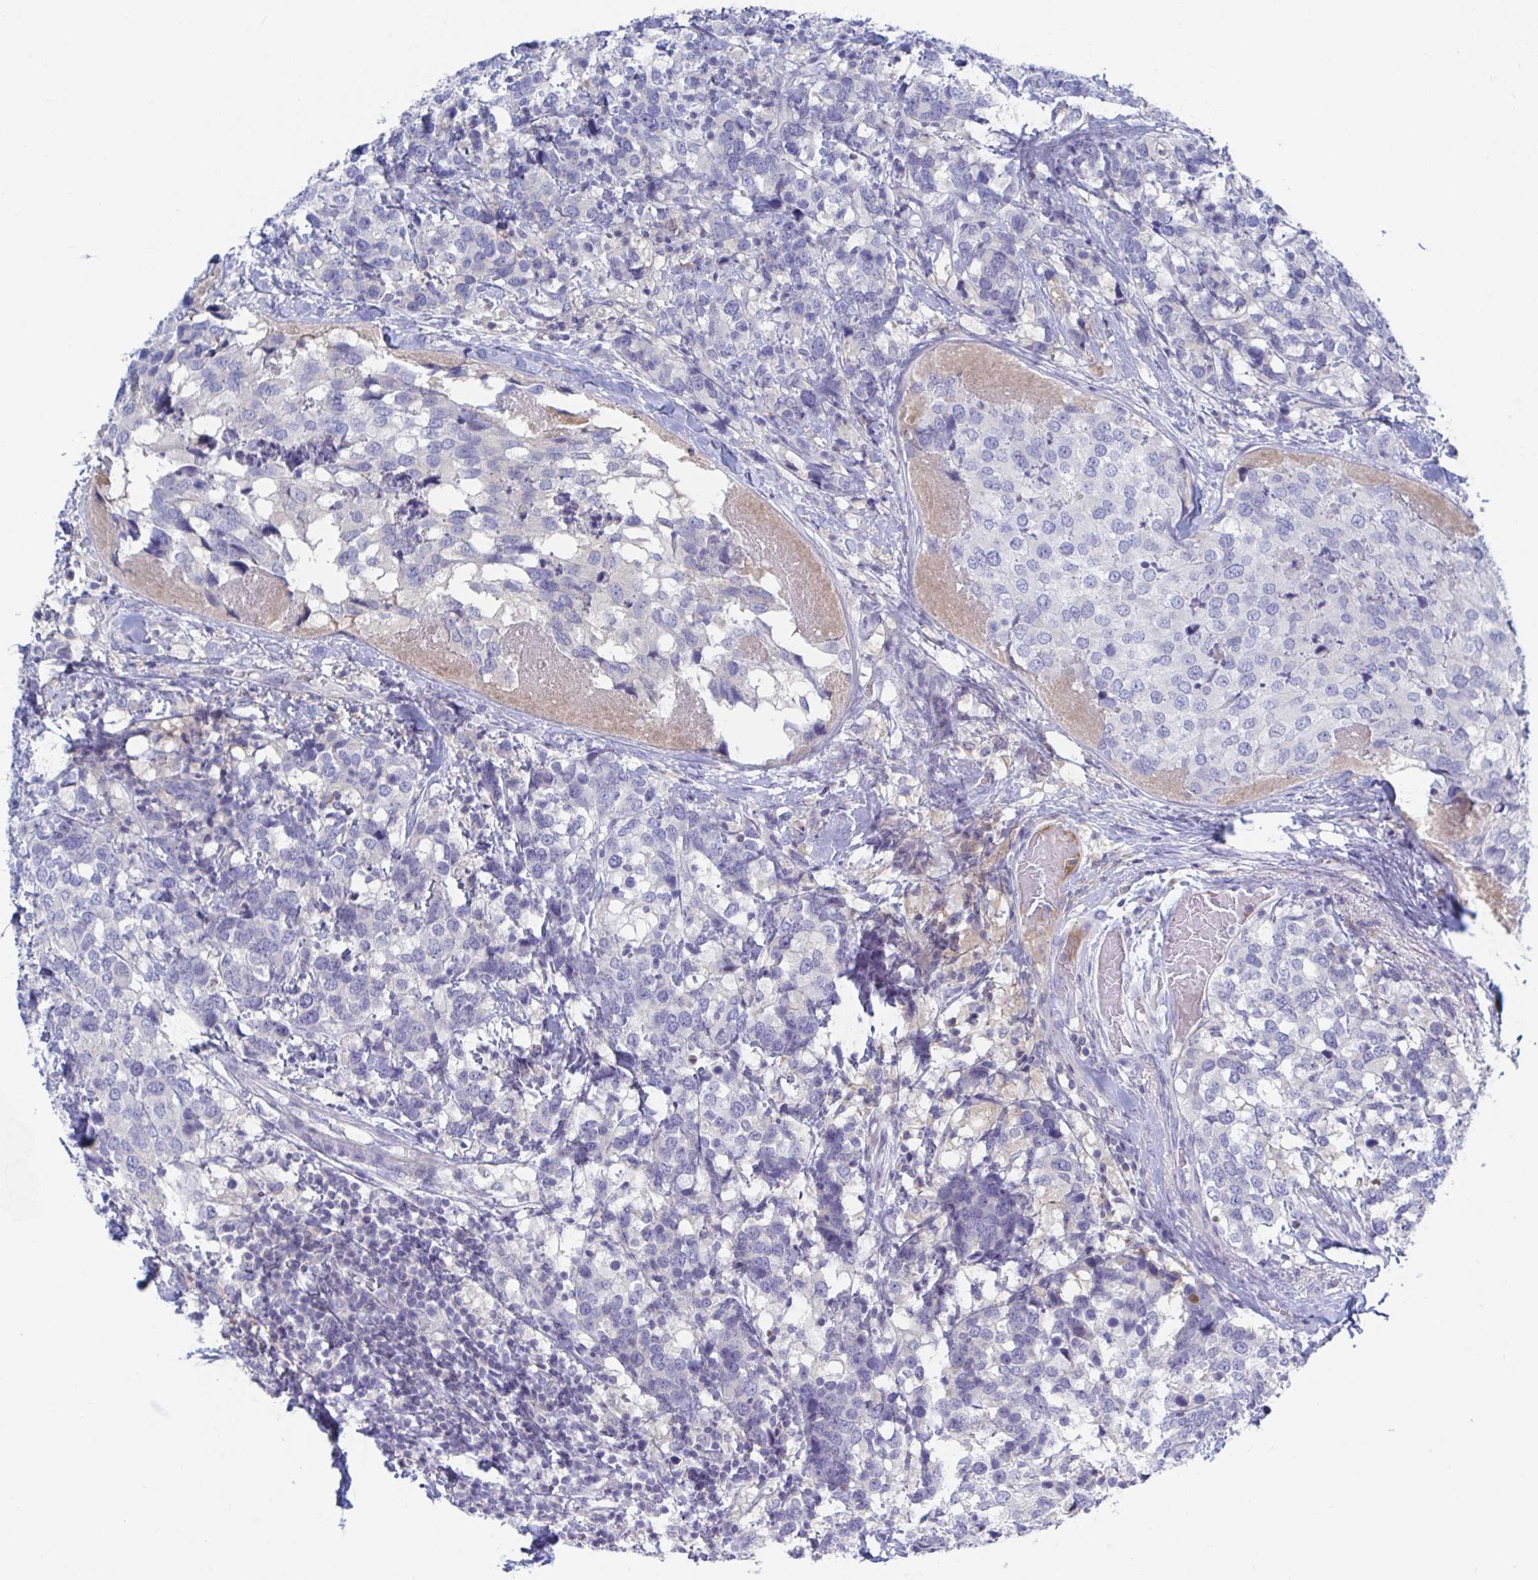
{"staining": {"intensity": "negative", "quantity": "none", "location": "none"}, "tissue": "breast cancer", "cell_type": "Tumor cells", "image_type": "cancer", "snomed": [{"axis": "morphology", "description": "Lobular carcinoma"}, {"axis": "topography", "description": "Breast"}], "caption": "Tumor cells show no significant protein expression in breast cancer.", "gene": "TNFAIP6", "patient": {"sex": "female", "age": 59}}